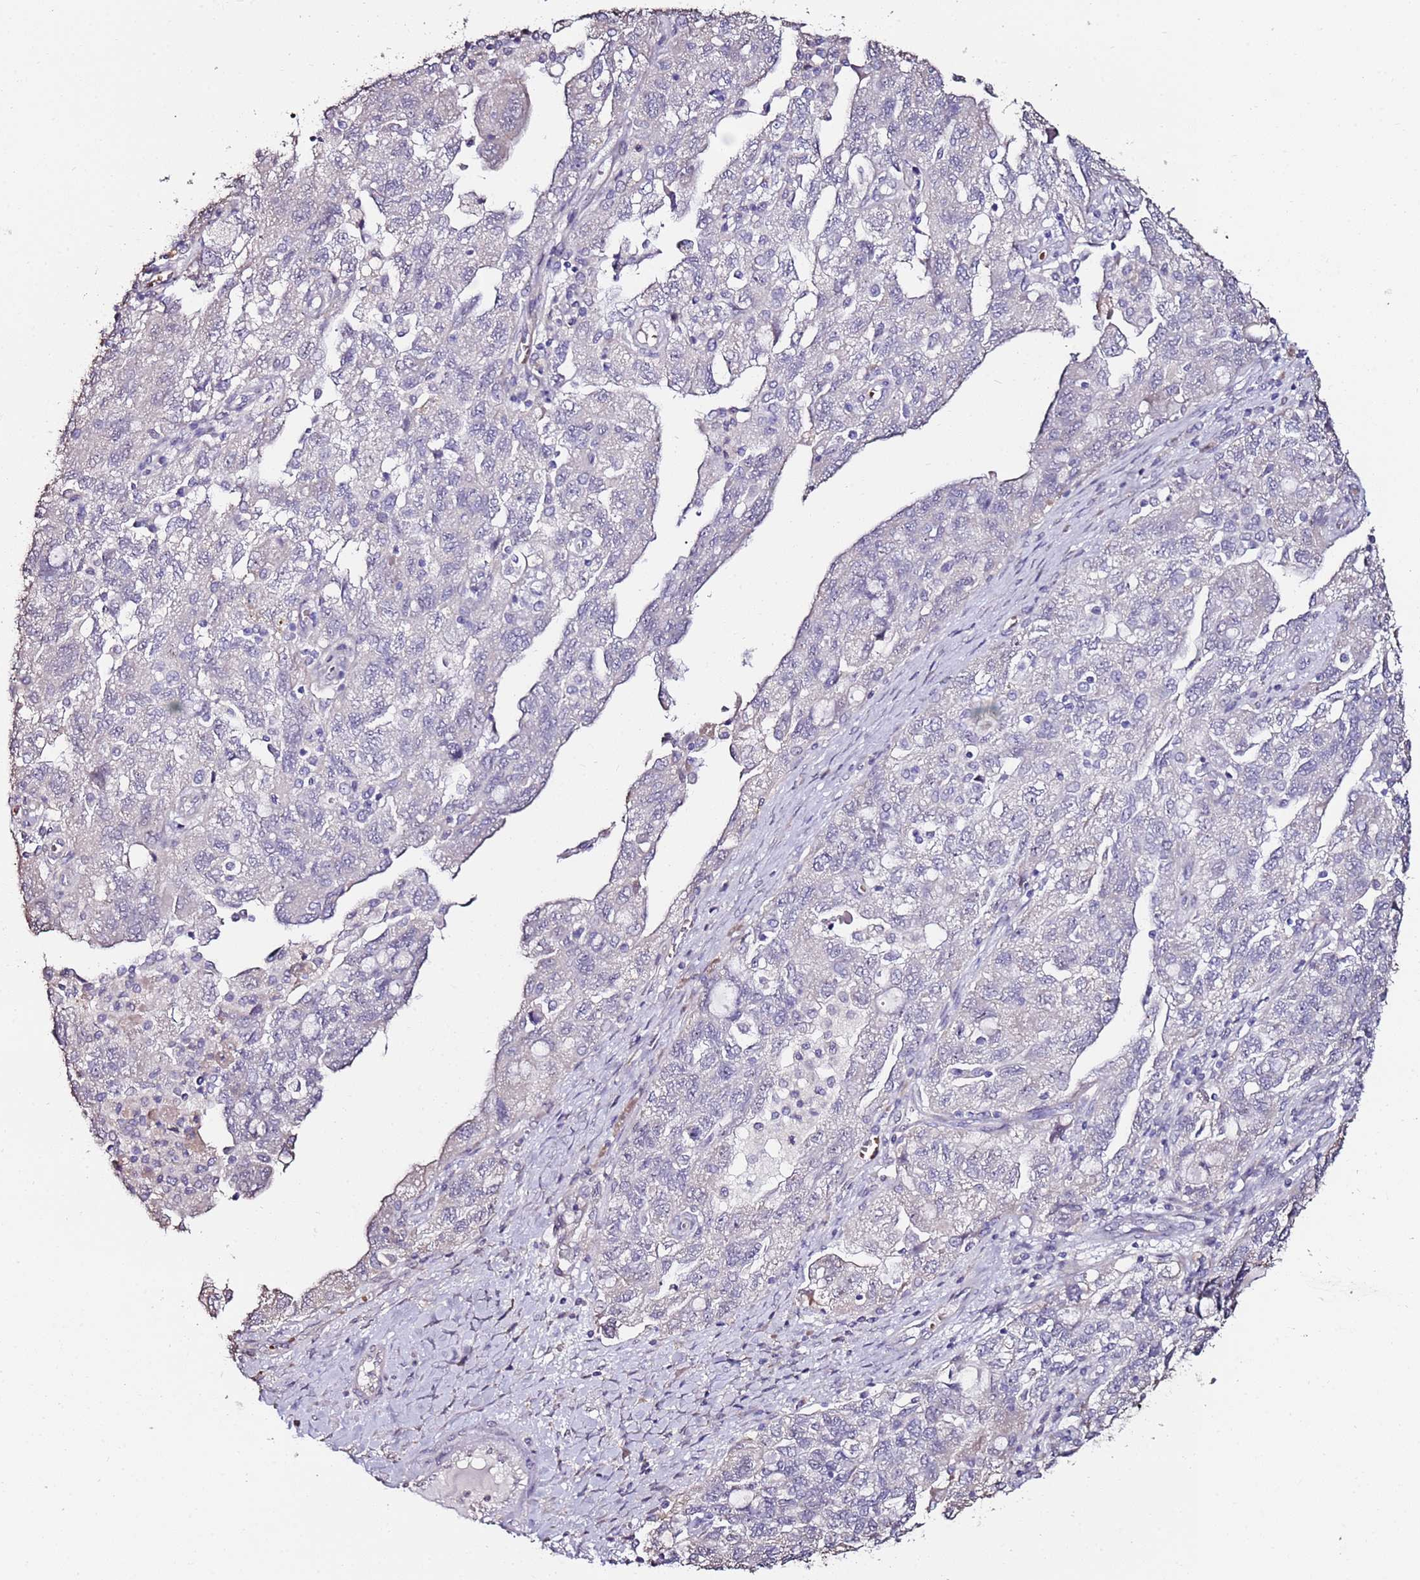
{"staining": {"intensity": "negative", "quantity": "none", "location": "none"}, "tissue": "ovarian cancer", "cell_type": "Tumor cells", "image_type": "cancer", "snomed": [{"axis": "morphology", "description": "Carcinoma, NOS"}, {"axis": "morphology", "description": "Cystadenocarcinoma, serous, NOS"}, {"axis": "topography", "description": "Ovary"}], "caption": "There is no significant positivity in tumor cells of serous cystadenocarcinoma (ovarian). The staining was performed using DAB to visualize the protein expression in brown, while the nuclei were stained in blue with hematoxylin (Magnification: 20x).", "gene": "C3orf80", "patient": {"sex": "female", "age": 69}}